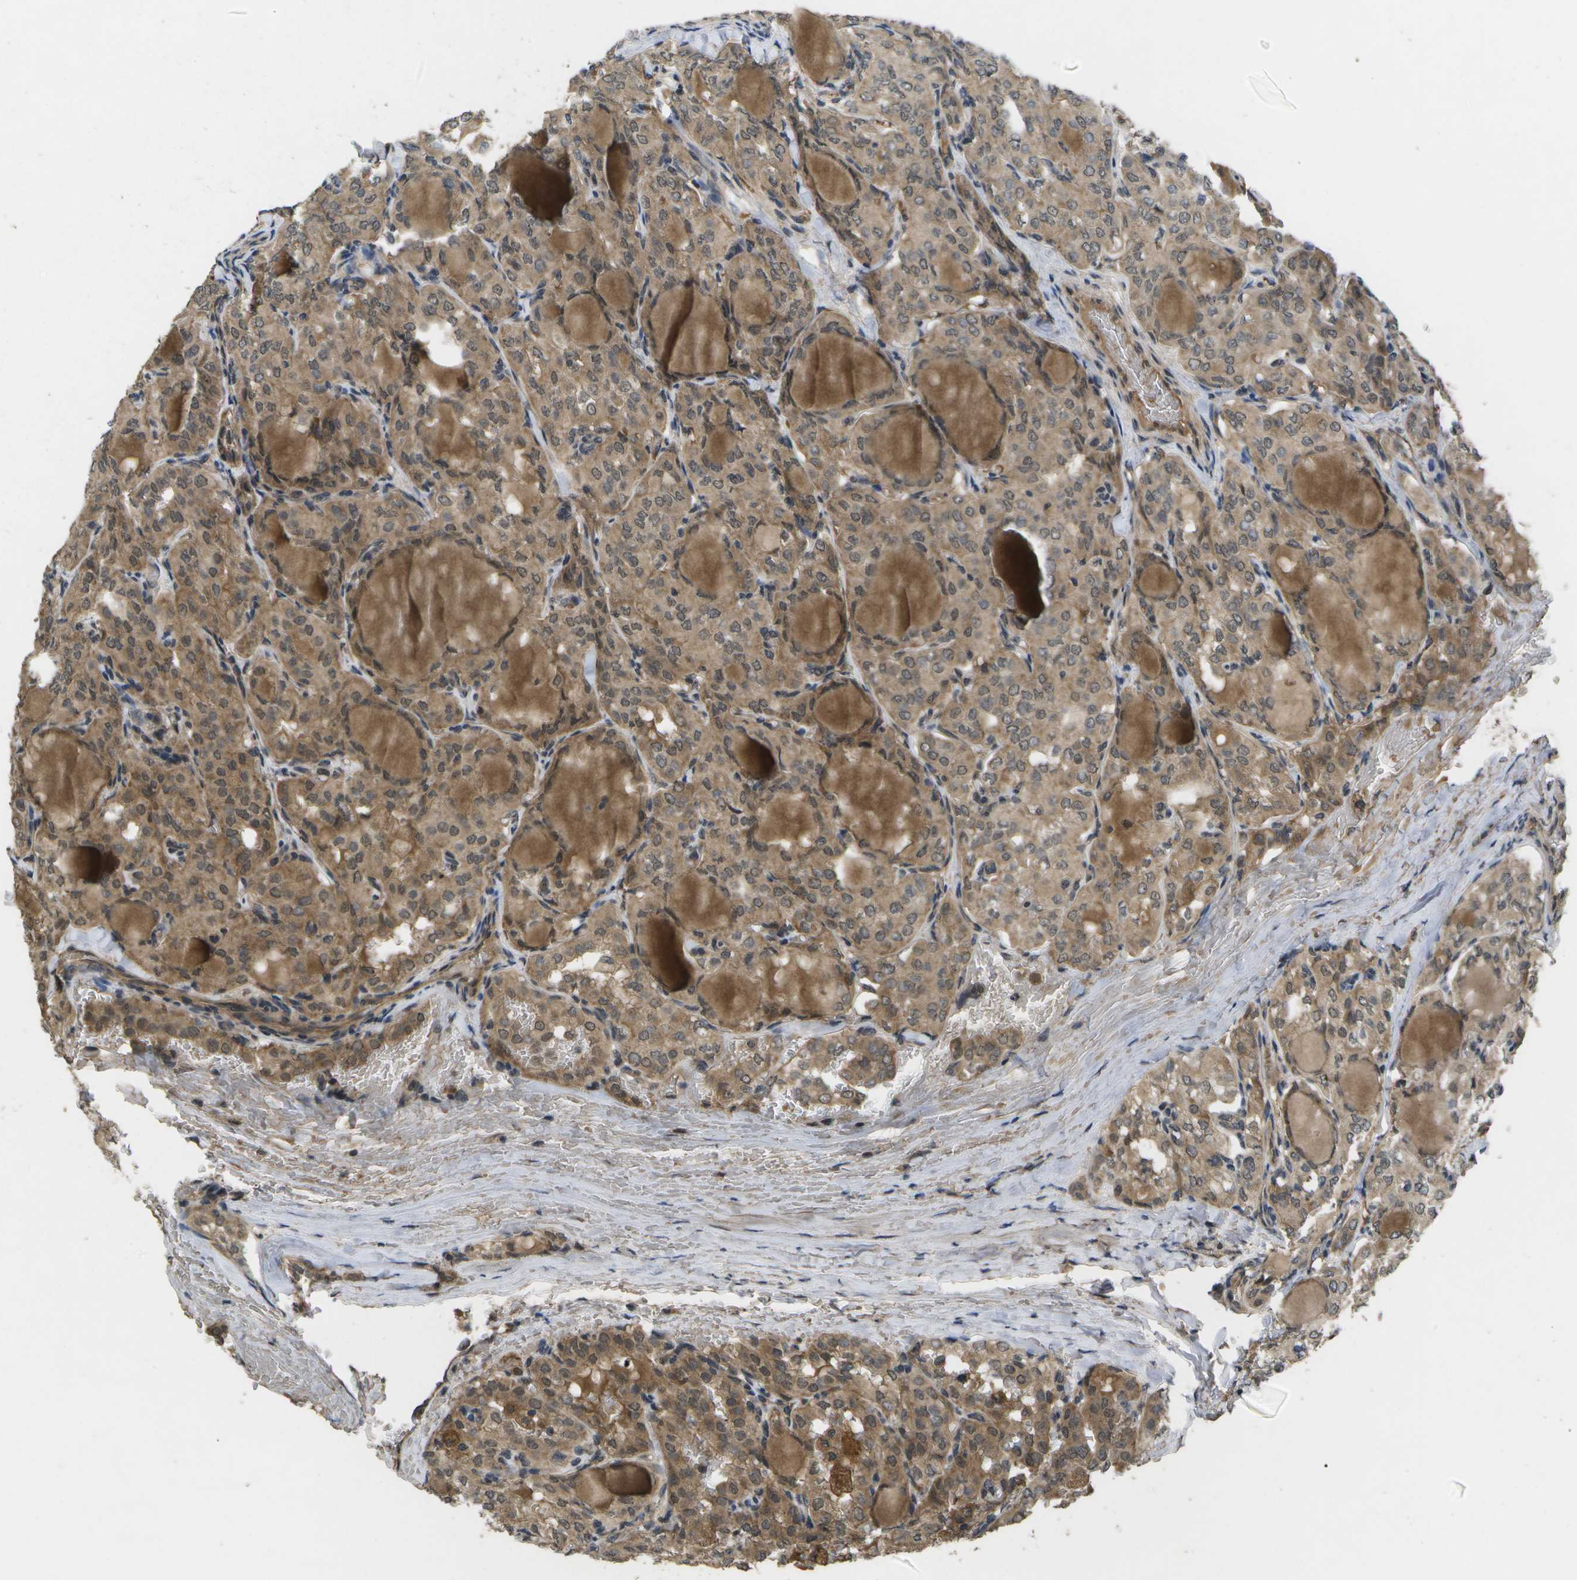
{"staining": {"intensity": "moderate", "quantity": ">75%", "location": "cytoplasmic/membranous"}, "tissue": "thyroid cancer", "cell_type": "Tumor cells", "image_type": "cancer", "snomed": [{"axis": "morphology", "description": "Papillary adenocarcinoma, NOS"}, {"axis": "topography", "description": "Thyroid gland"}], "caption": "High-power microscopy captured an immunohistochemistry histopathology image of thyroid cancer (papillary adenocarcinoma), revealing moderate cytoplasmic/membranous expression in approximately >75% of tumor cells.", "gene": "ALAS1", "patient": {"sex": "male", "age": 20}}